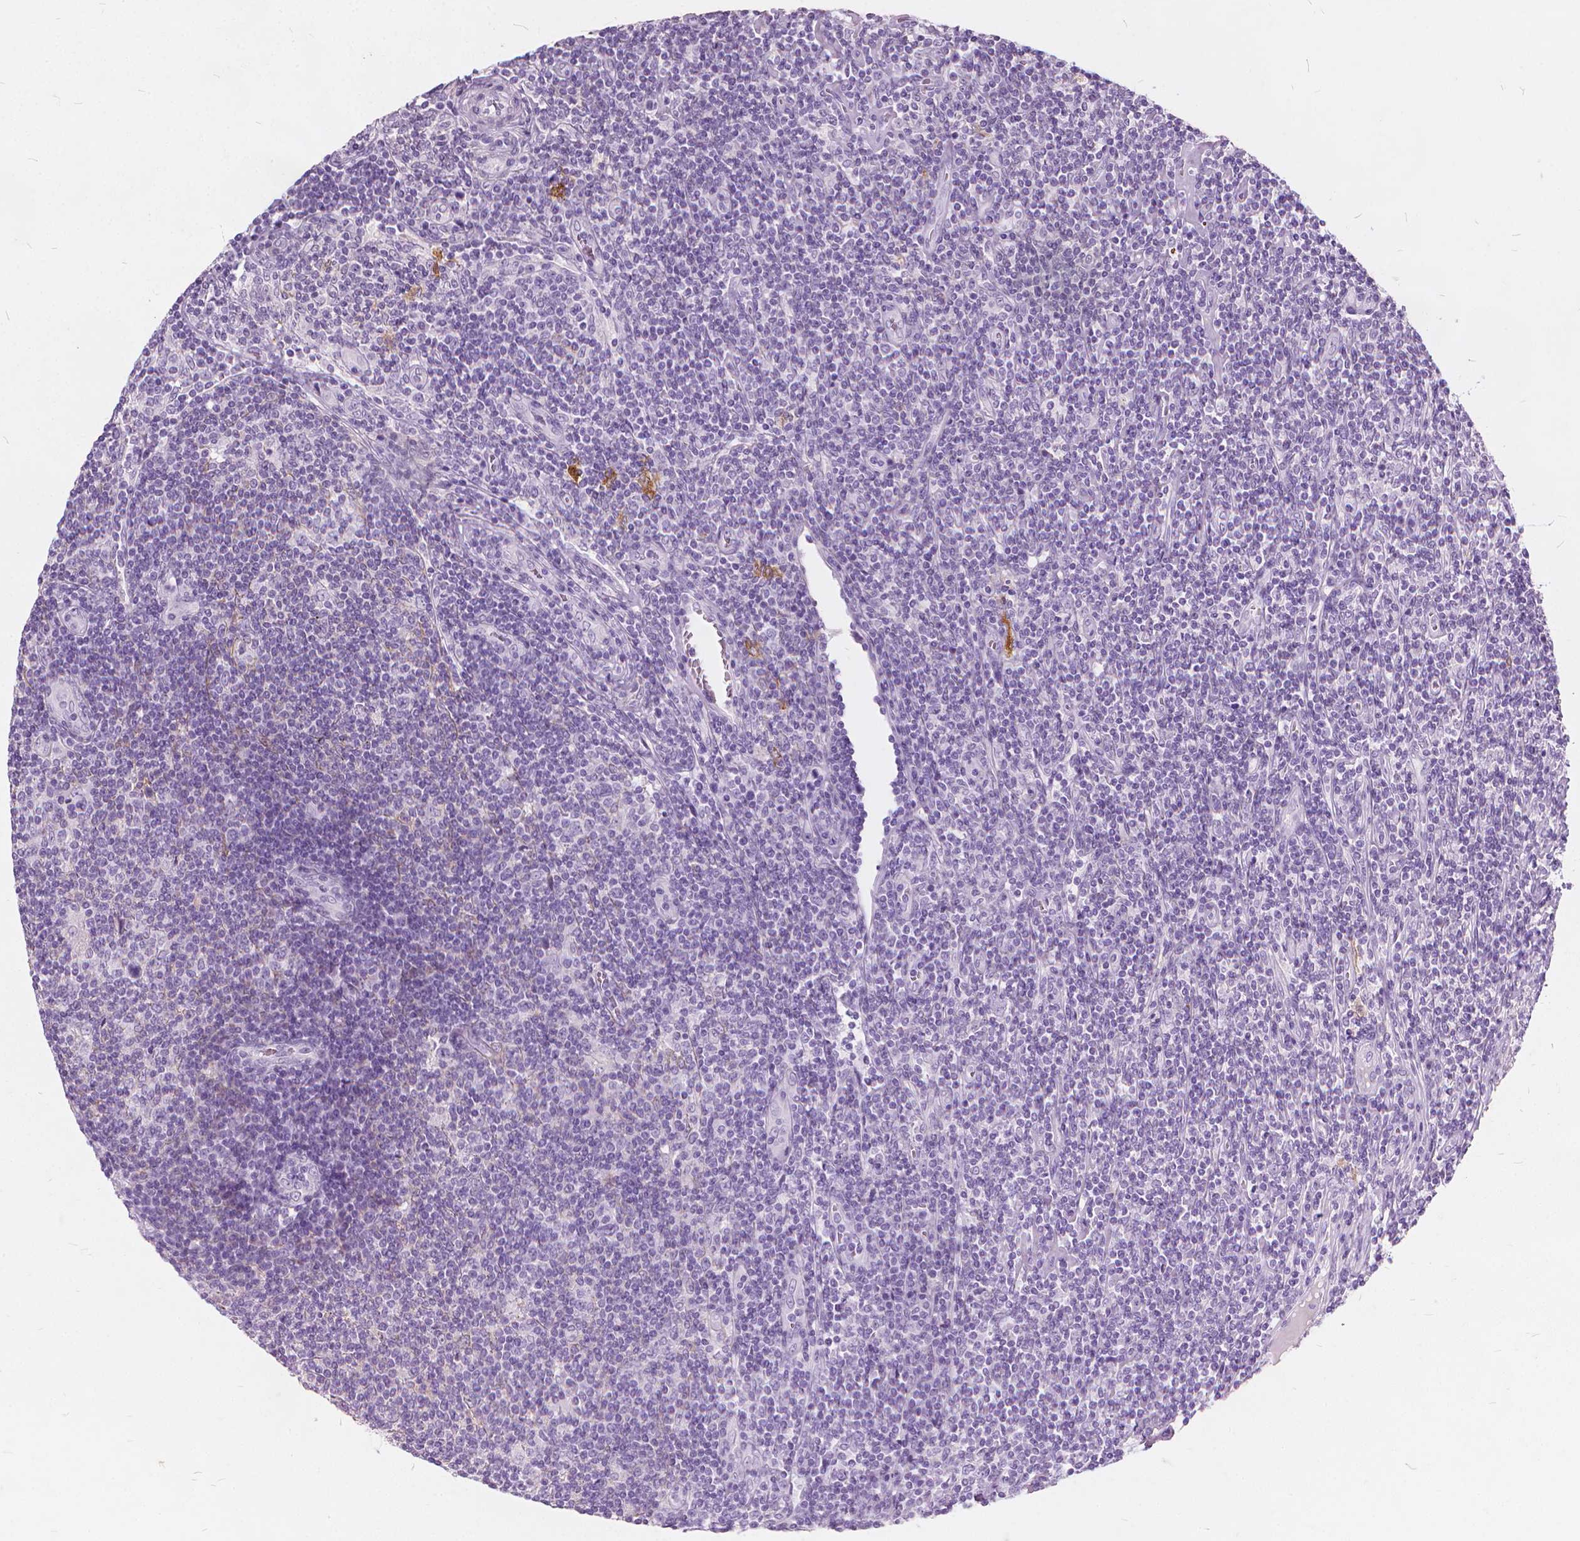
{"staining": {"intensity": "negative", "quantity": "none", "location": "none"}, "tissue": "lymphoma", "cell_type": "Tumor cells", "image_type": "cancer", "snomed": [{"axis": "morphology", "description": "Hodgkin's disease, NOS"}, {"axis": "topography", "description": "Lymph node"}], "caption": "Protein analysis of Hodgkin's disease exhibits no significant positivity in tumor cells. (Immunohistochemistry (ihc), brightfield microscopy, high magnification).", "gene": "DNM1", "patient": {"sex": "male", "age": 40}}